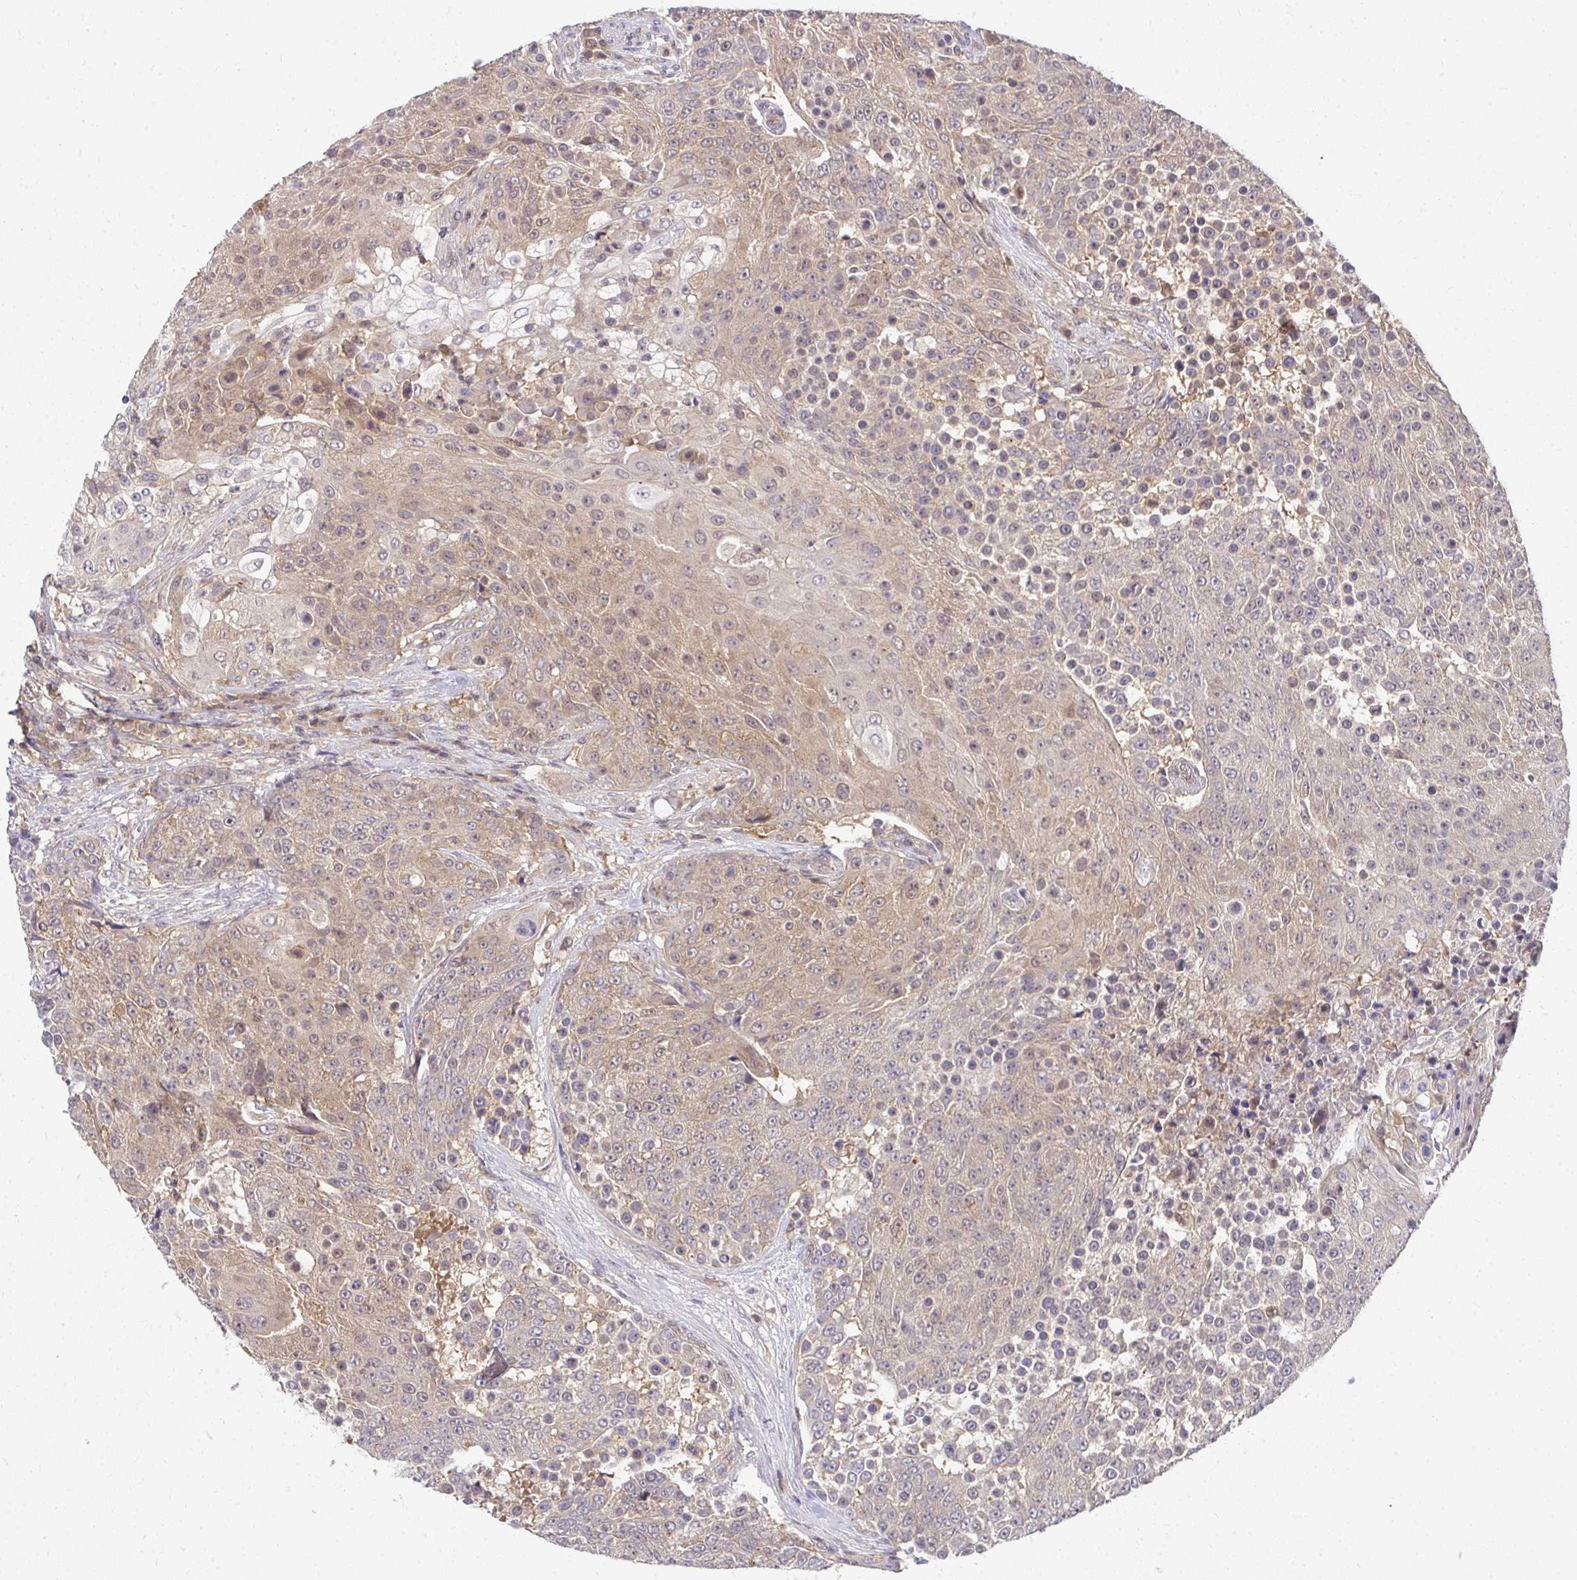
{"staining": {"intensity": "weak", "quantity": ">75%", "location": "cytoplasmic/membranous"}, "tissue": "urothelial cancer", "cell_type": "Tumor cells", "image_type": "cancer", "snomed": [{"axis": "morphology", "description": "Urothelial carcinoma, High grade"}, {"axis": "topography", "description": "Urinary bladder"}], "caption": "High-magnification brightfield microscopy of urothelial carcinoma (high-grade) stained with DAB (brown) and counterstained with hematoxylin (blue). tumor cells exhibit weak cytoplasmic/membranous positivity is identified in approximately>75% of cells.", "gene": "HDHD2", "patient": {"sex": "female", "age": 63}}